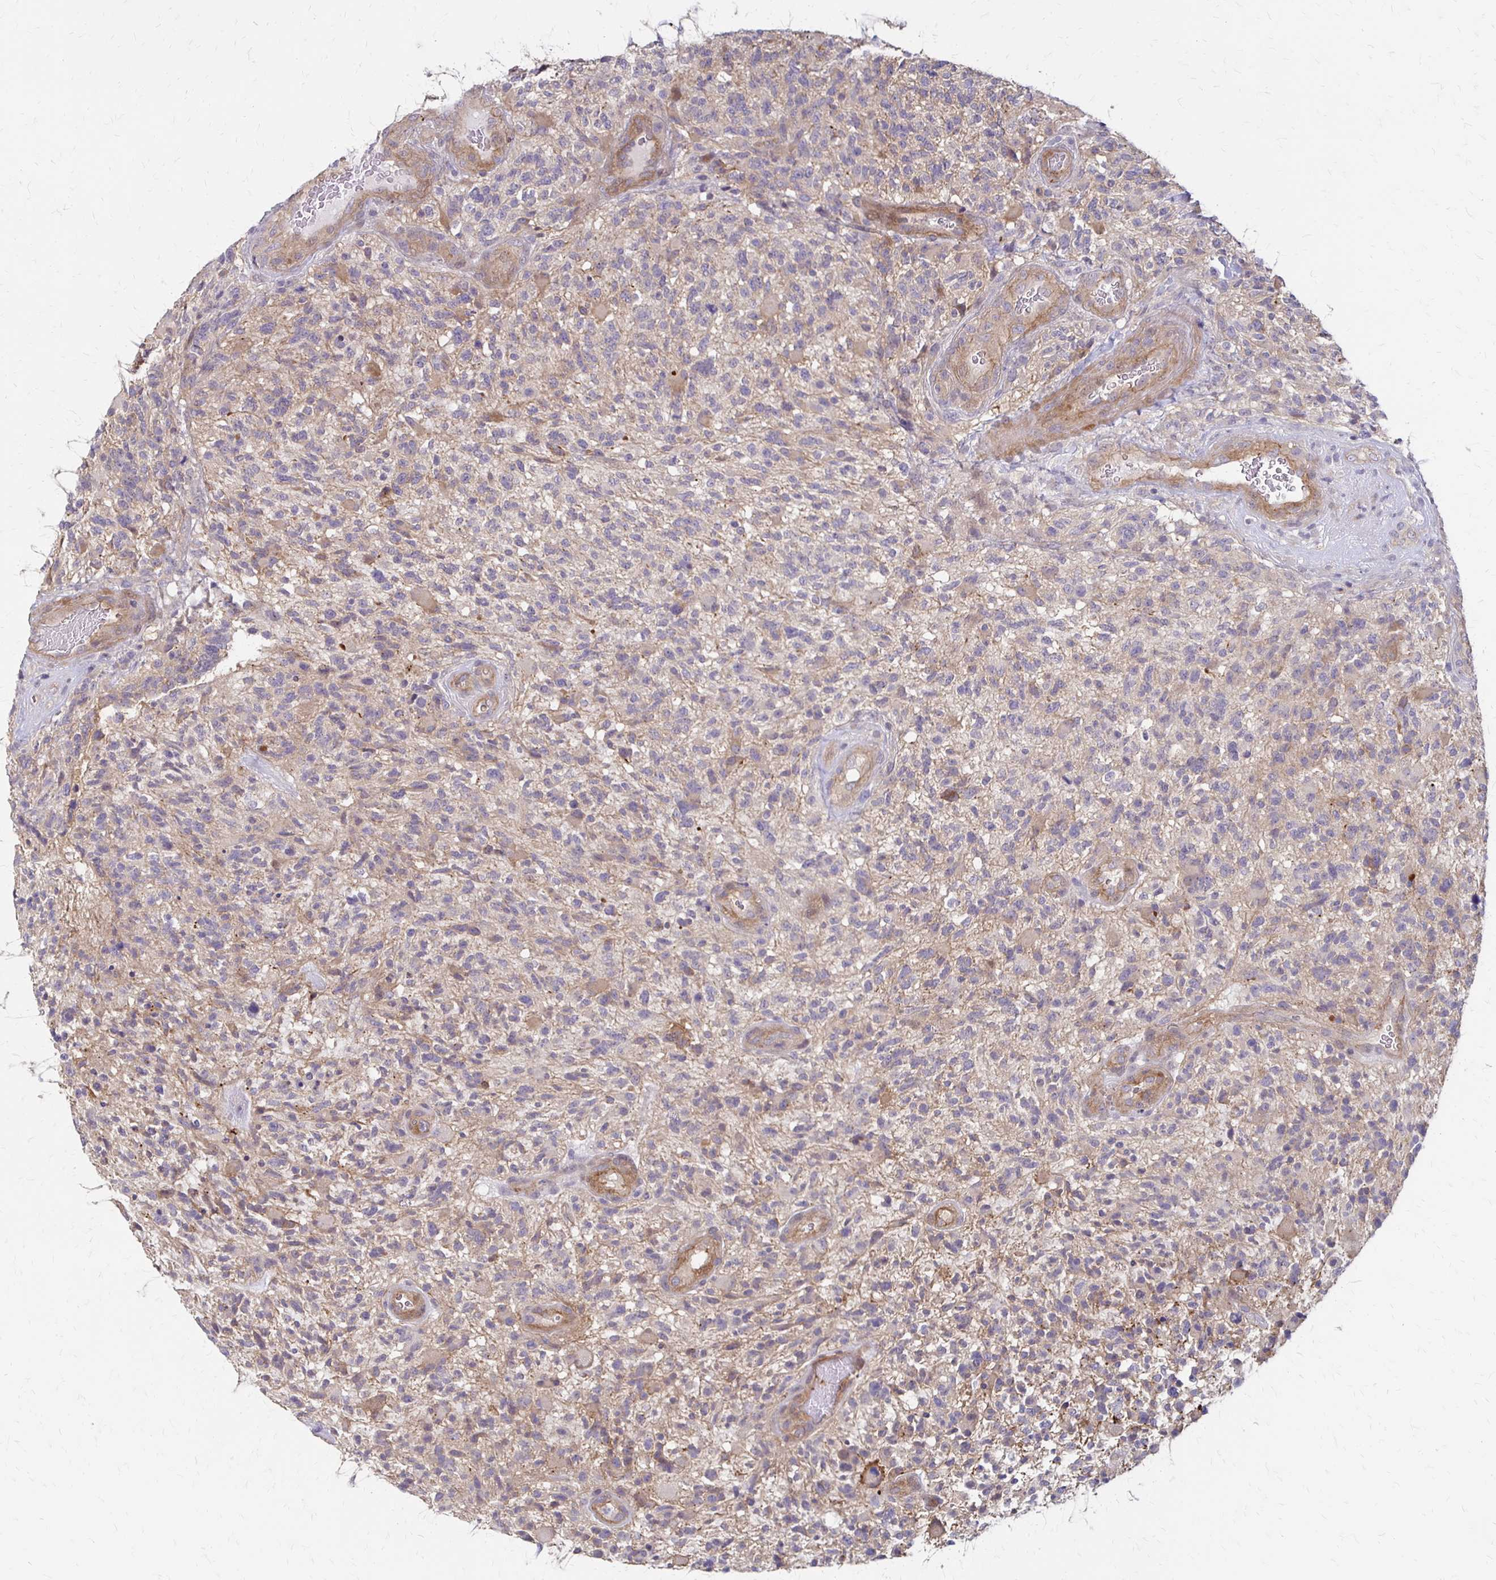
{"staining": {"intensity": "weak", "quantity": "<25%", "location": "cytoplasmic/membranous"}, "tissue": "glioma", "cell_type": "Tumor cells", "image_type": "cancer", "snomed": [{"axis": "morphology", "description": "Glioma, malignant, High grade"}, {"axis": "topography", "description": "Brain"}], "caption": "A micrograph of human high-grade glioma (malignant) is negative for staining in tumor cells. (DAB immunohistochemistry, high magnification).", "gene": "CFL2", "patient": {"sex": "female", "age": 71}}